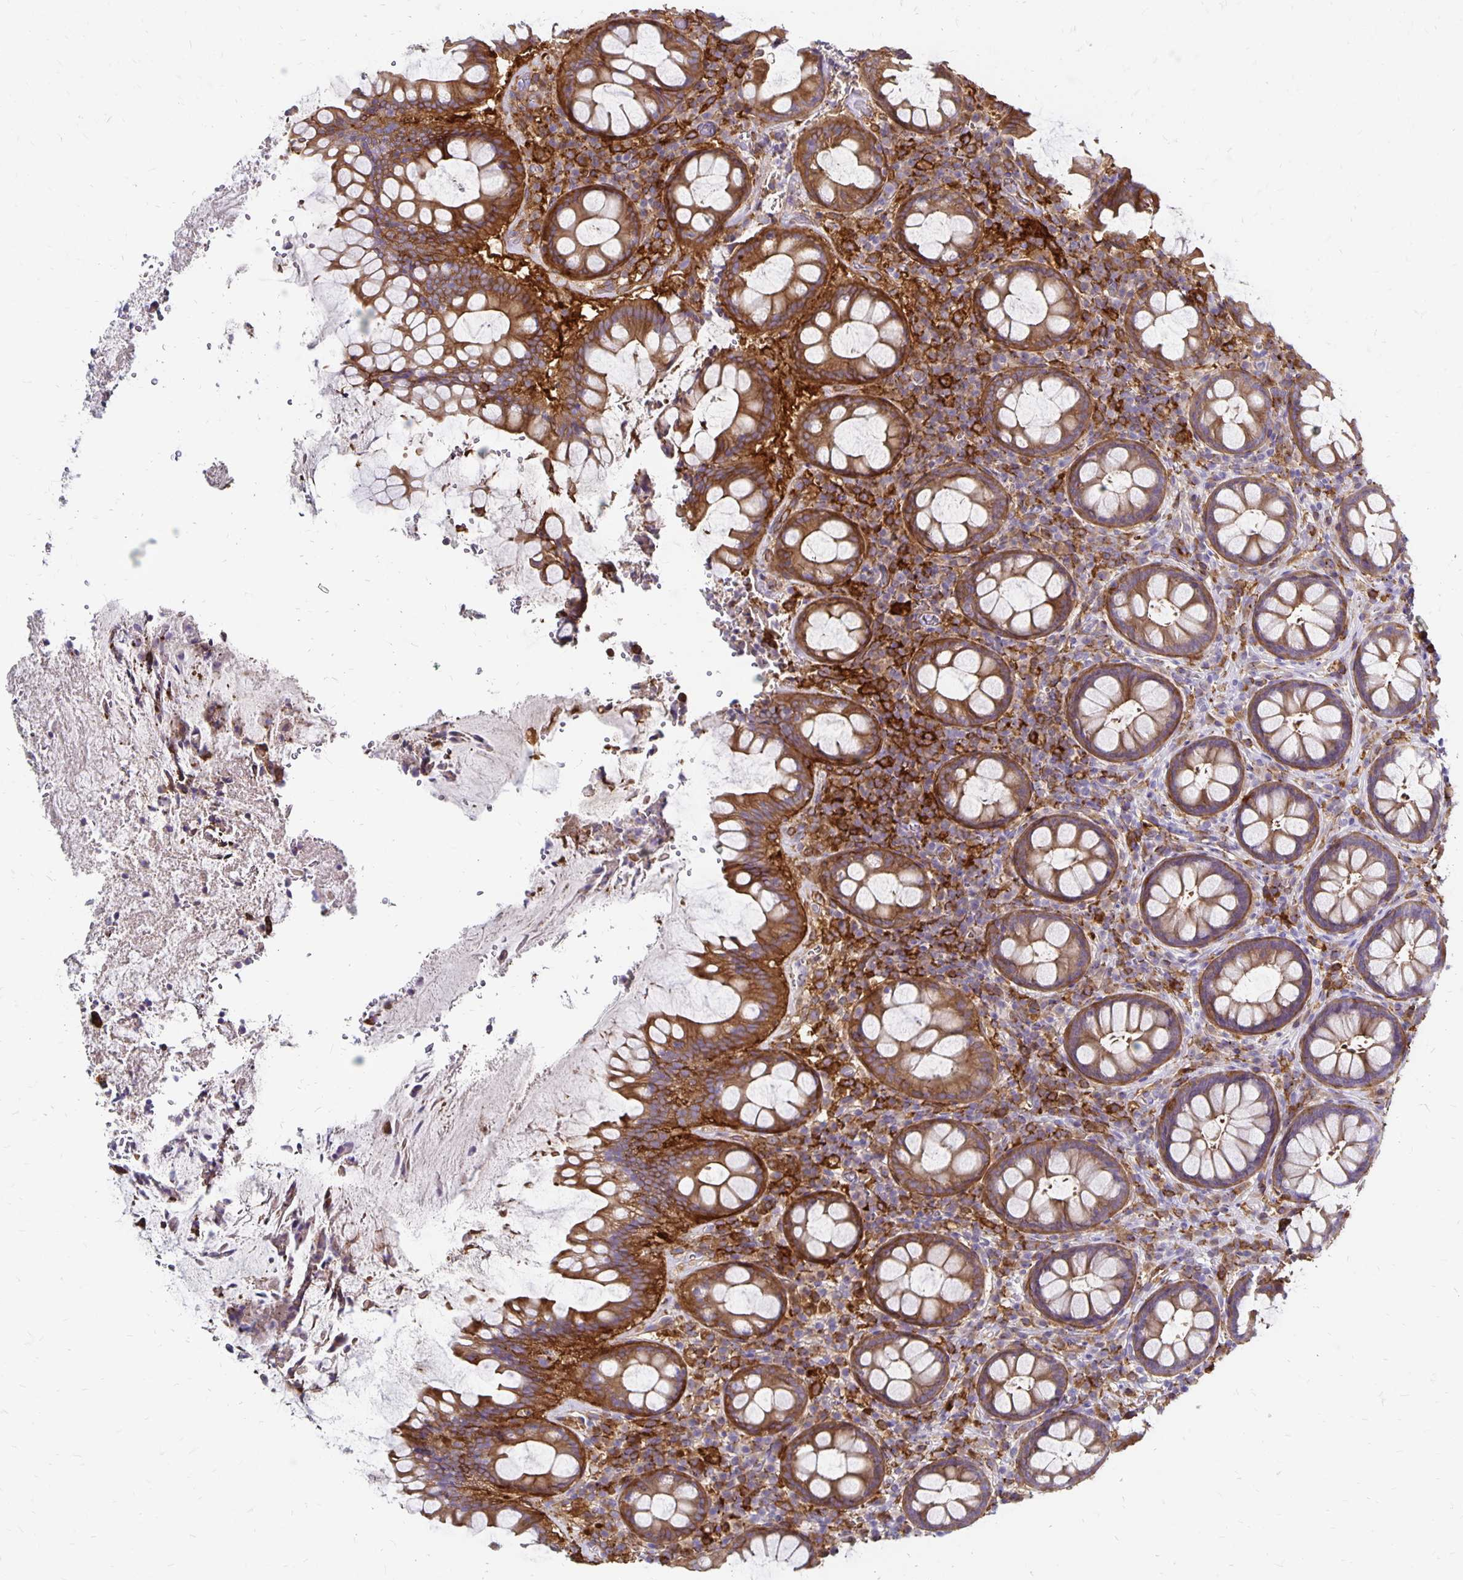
{"staining": {"intensity": "moderate", "quantity": "25%-75%", "location": "cytoplasmic/membranous"}, "tissue": "rectum", "cell_type": "Glandular cells", "image_type": "normal", "snomed": [{"axis": "morphology", "description": "Normal tissue, NOS"}, {"axis": "topography", "description": "Rectum"}], "caption": "Glandular cells demonstrate medium levels of moderate cytoplasmic/membranous staining in approximately 25%-75% of cells in benign human rectum.", "gene": "TNS3", "patient": {"sex": "female", "age": 69}}